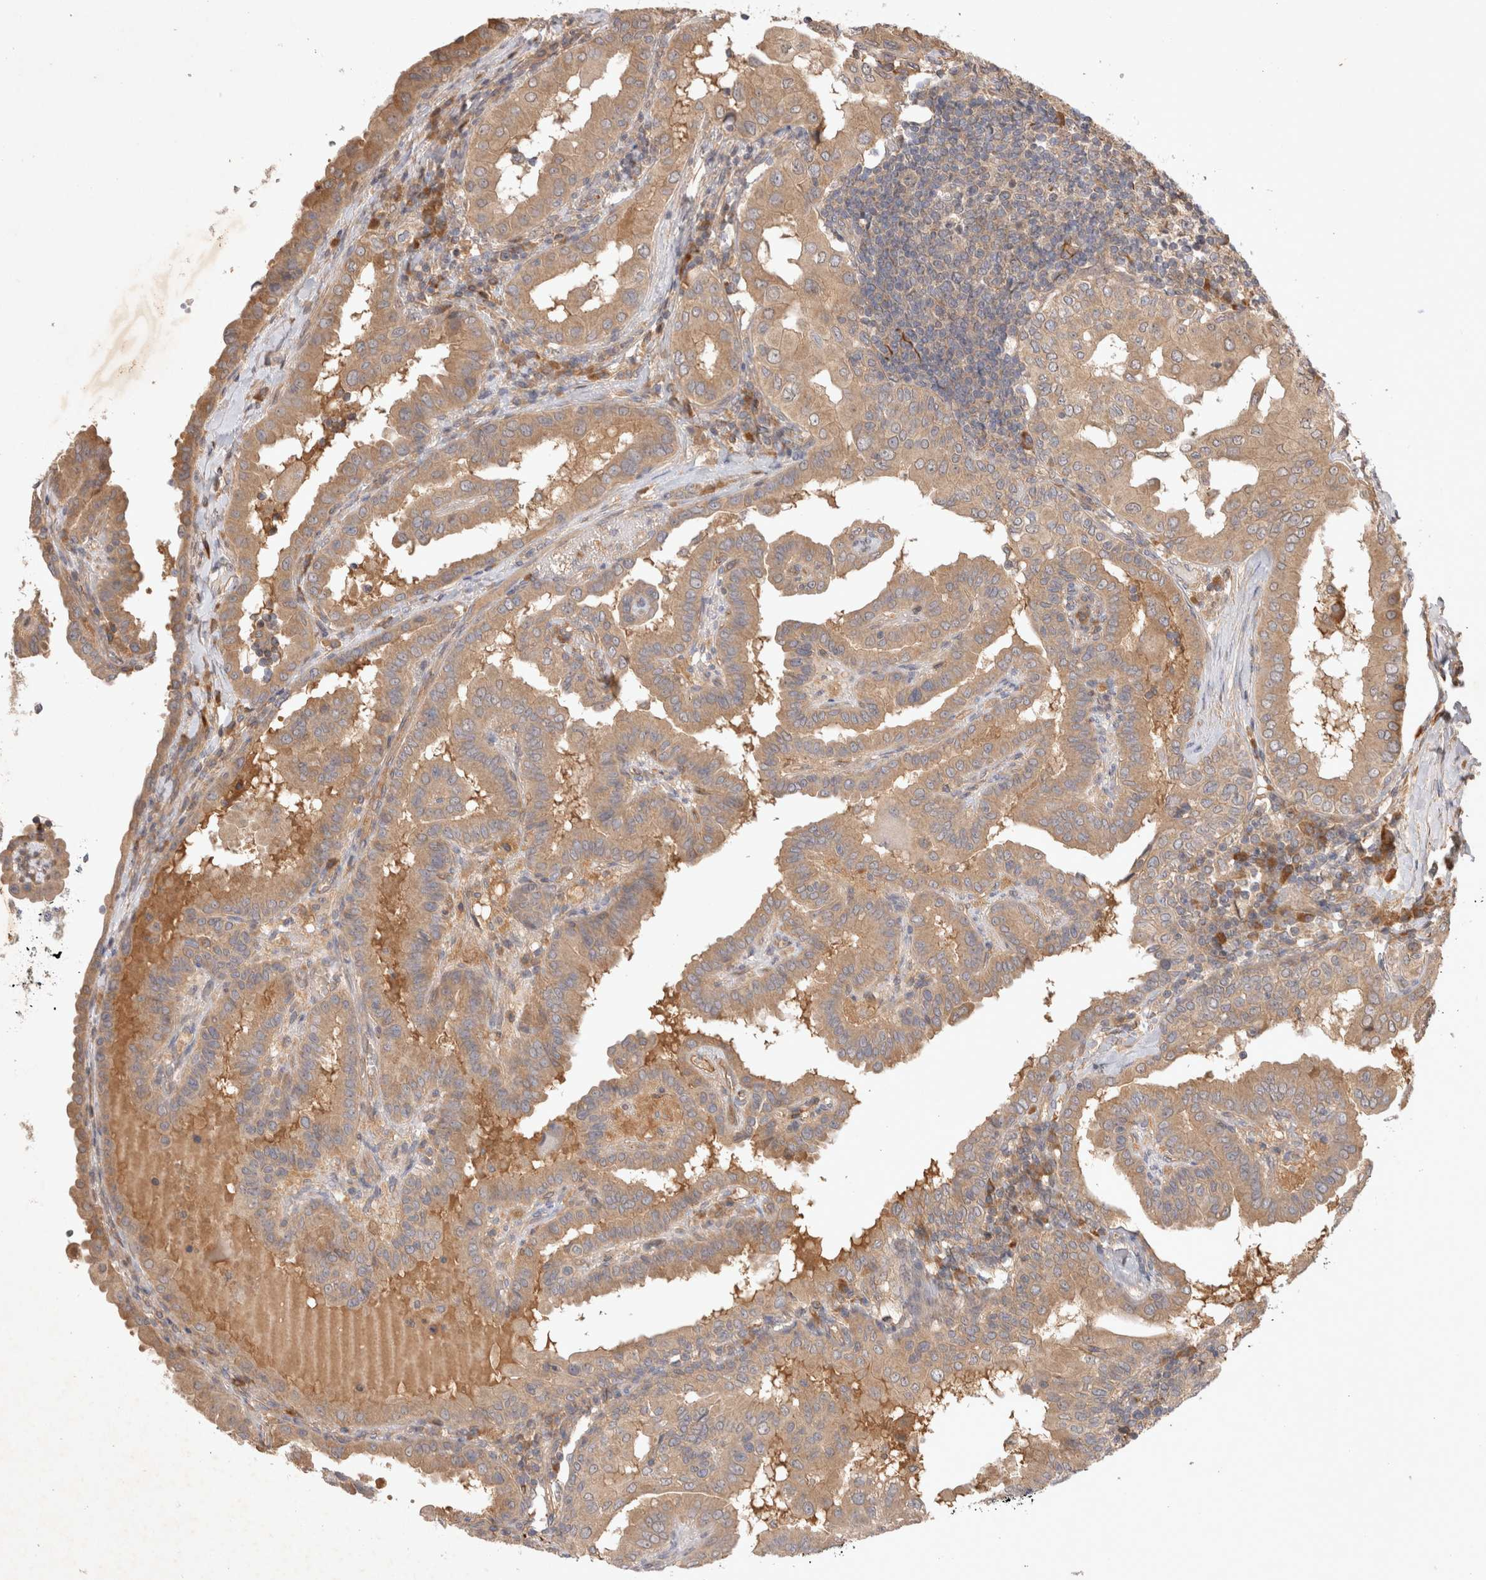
{"staining": {"intensity": "moderate", "quantity": ">75%", "location": "cytoplasmic/membranous"}, "tissue": "thyroid cancer", "cell_type": "Tumor cells", "image_type": "cancer", "snomed": [{"axis": "morphology", "description": "Papillary adenocarcinoma, NOS"}, {"axis": "topography", "description": "Thyroid gland"}], "caption": "This is a micrograph of immunohistochemistry (IHC) staining of thyroid papillary adenocarcinoma, which shows moderate positivity in the cytoplasmic/membranous of tumor cells.", "gene": "YES1", "patient": {"sex": "male", "age": 33}}